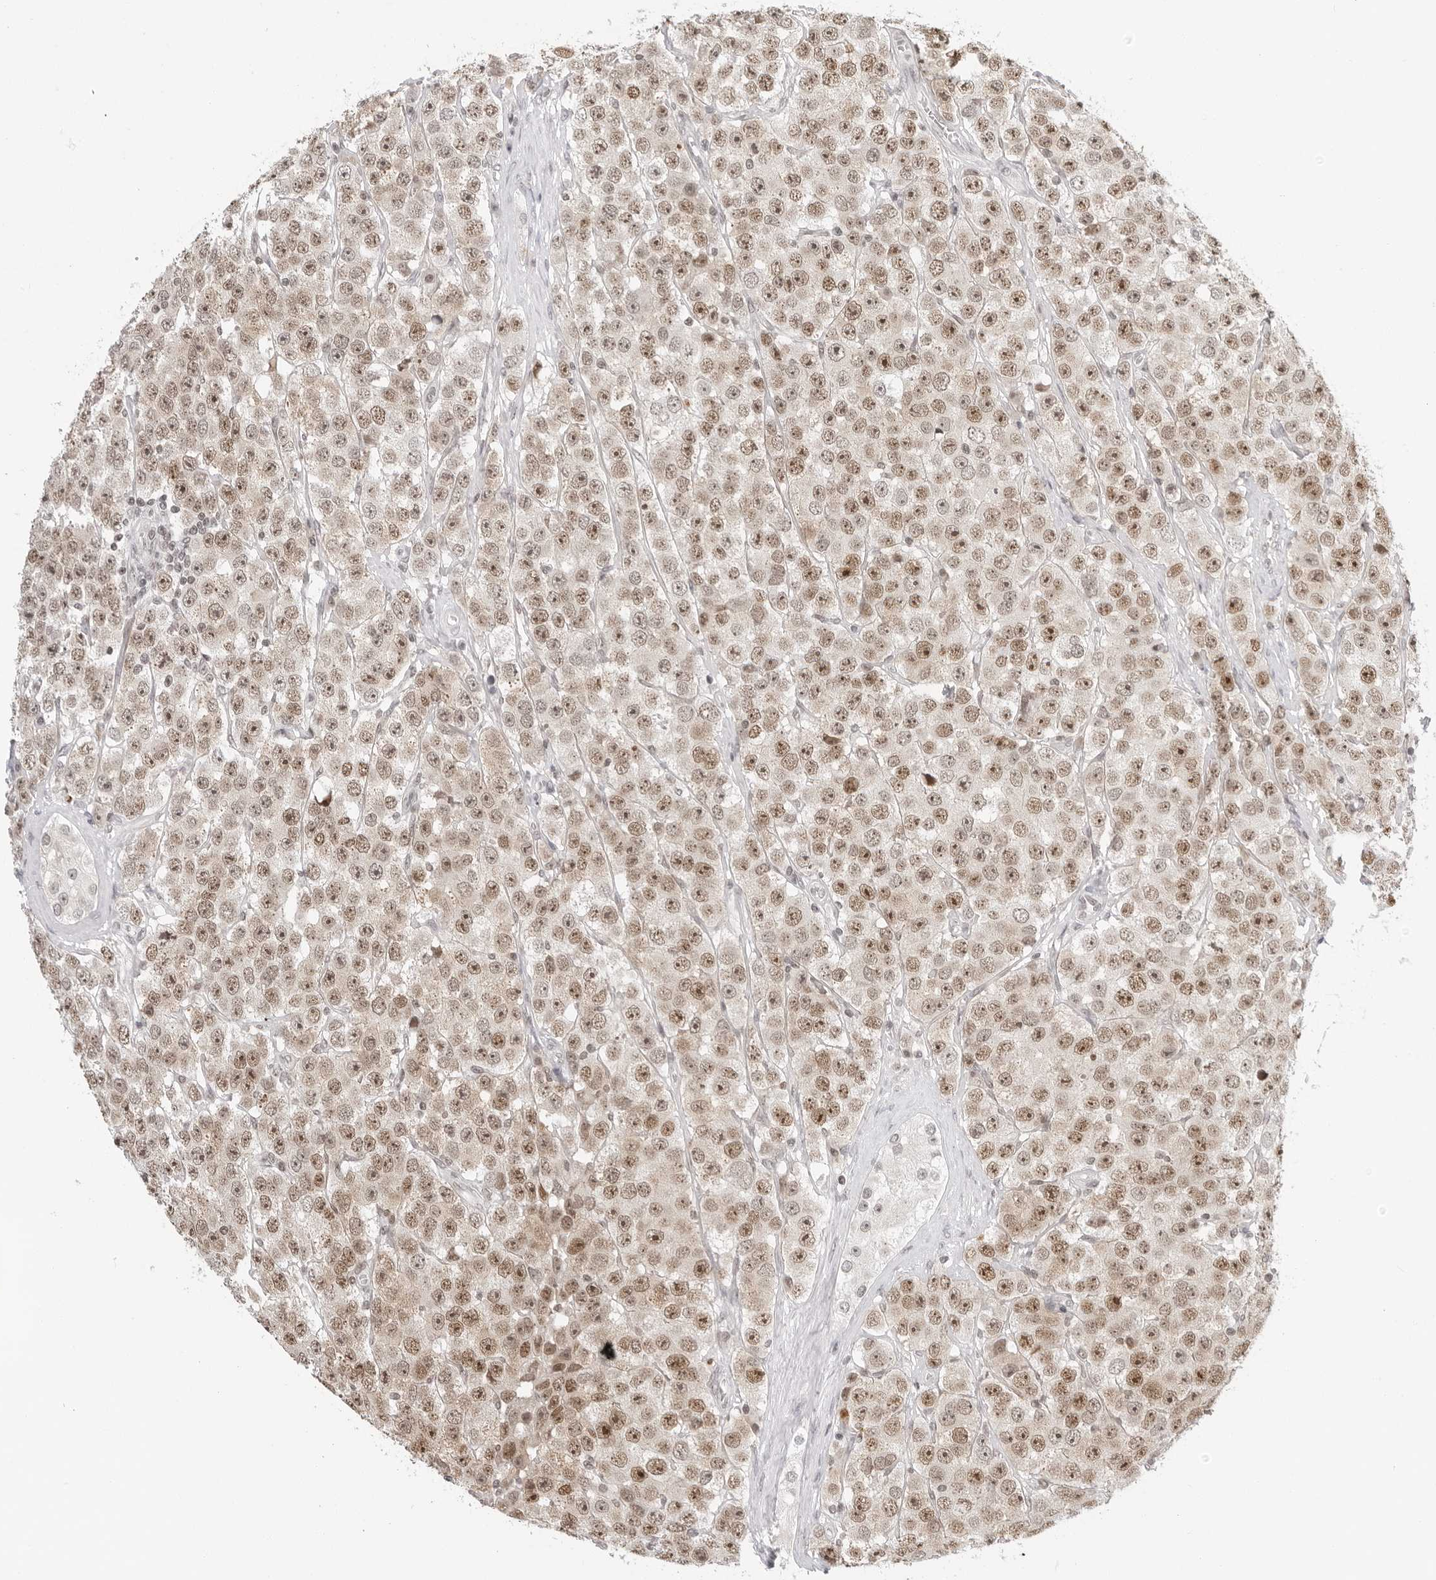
{"staining": {"intensity": "moderate", "quantity": ">75%", "location": "nuclear"}, "tissue": "testis cancer", "cell_type": "Tumor cells", "image_type": "cancer", "snomed": [{"axis": "morphology", "description": "Seminoma, NOS"}, {"axis": "topography", "description": "Testis"}], "caption": "Testis seminoma stained for a protein exhibits moderate nuclear positivity in tumor cells. (Stains: DAB (3,3'-diaminobenzidine) in brown, nuclei in blue, Microscopy: brightfield microscopy at high magnification).", "gene": "MSH6", "patient": {"sex": "male", "age": 28}}